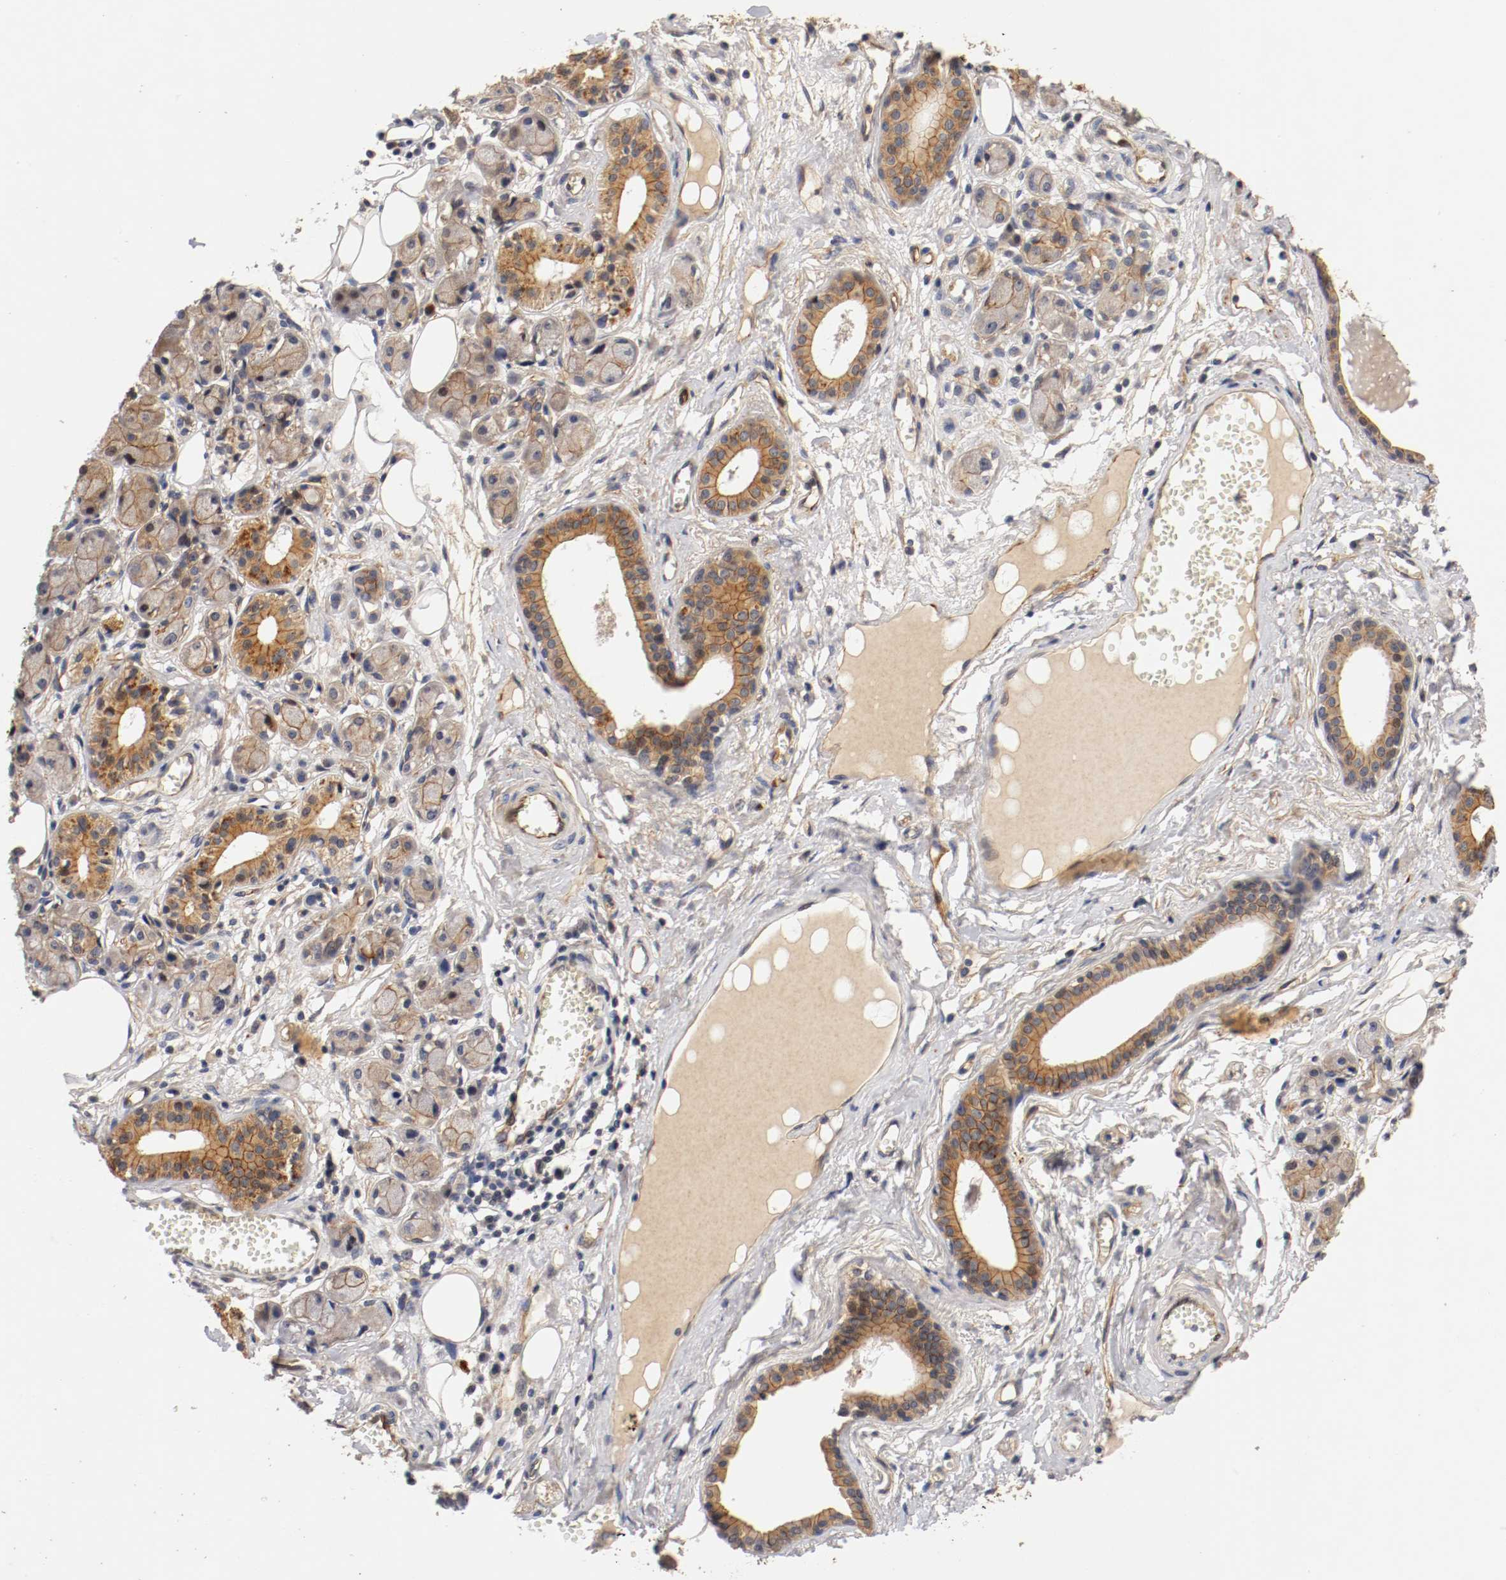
{"staining": {"intensity": "moderate", "quantity": ">75%", "location": "cytoplasmic/membranous"}, "tissue": "adipose tissue", "cell_type": "Adipocytes", "image_type": "normal", "snomed": [{"axis": "morphology", "description": "Normal tissue, NOS"}, {"axis": "morphology", "description": "Inflammation, NOS"}, {"axis": "topography", "description": "Vascular tissue"}, {"axis": "topography", "description": "Salivary gland"}], "caption": "An image showing moderate cytoplasmic/membranous positivity in approximately >75% of adipocytes in benign adipose tissue, as visualized by brown immunohistochemical staining.", "gene": "TYK2", "patient": {"sex": "female", "age": 75}}